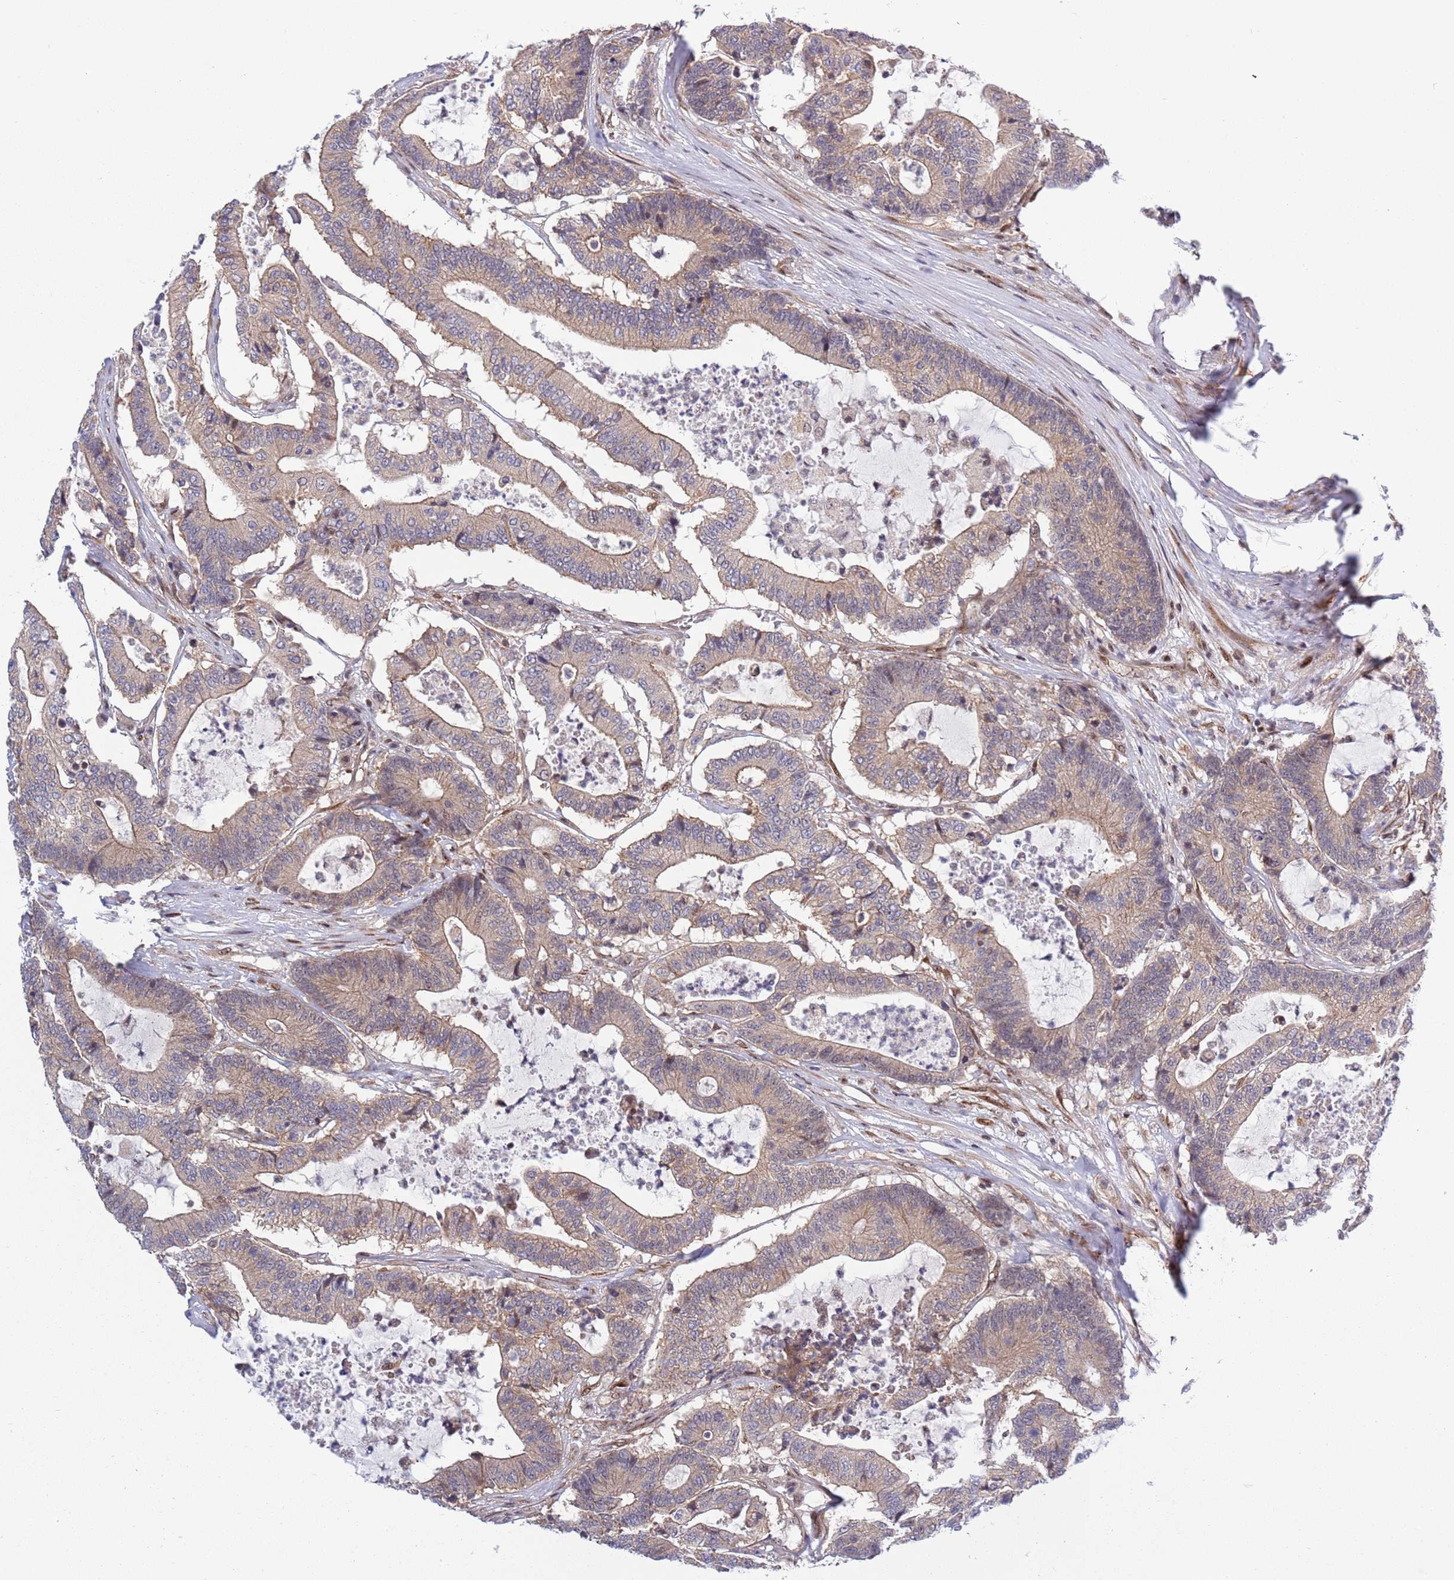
{"staining": {"intensity": "weak", "quantity": ">75%", "location": "cytoplasmic/membranous"}, "tissue": "colorectal cancer", "cell_type": "Tumor cells", "image_type": "cancer", "snomed": [{"axis": "morphology", "description": "Adenocarcinoma, NOS"}, {"axis": "topography", "description": "Colon"}], "caption": "Brown immunohistochemical staining in colorectal adenocarcinoma reveals weak cytoplasmic/membranous positivity in approximately >75% of tumor cells. (brown staining indicates protein expression, while blue staining denotes nuclei).", "gene": "TBX10", "patient": {"sex": "female", "age": 84}}